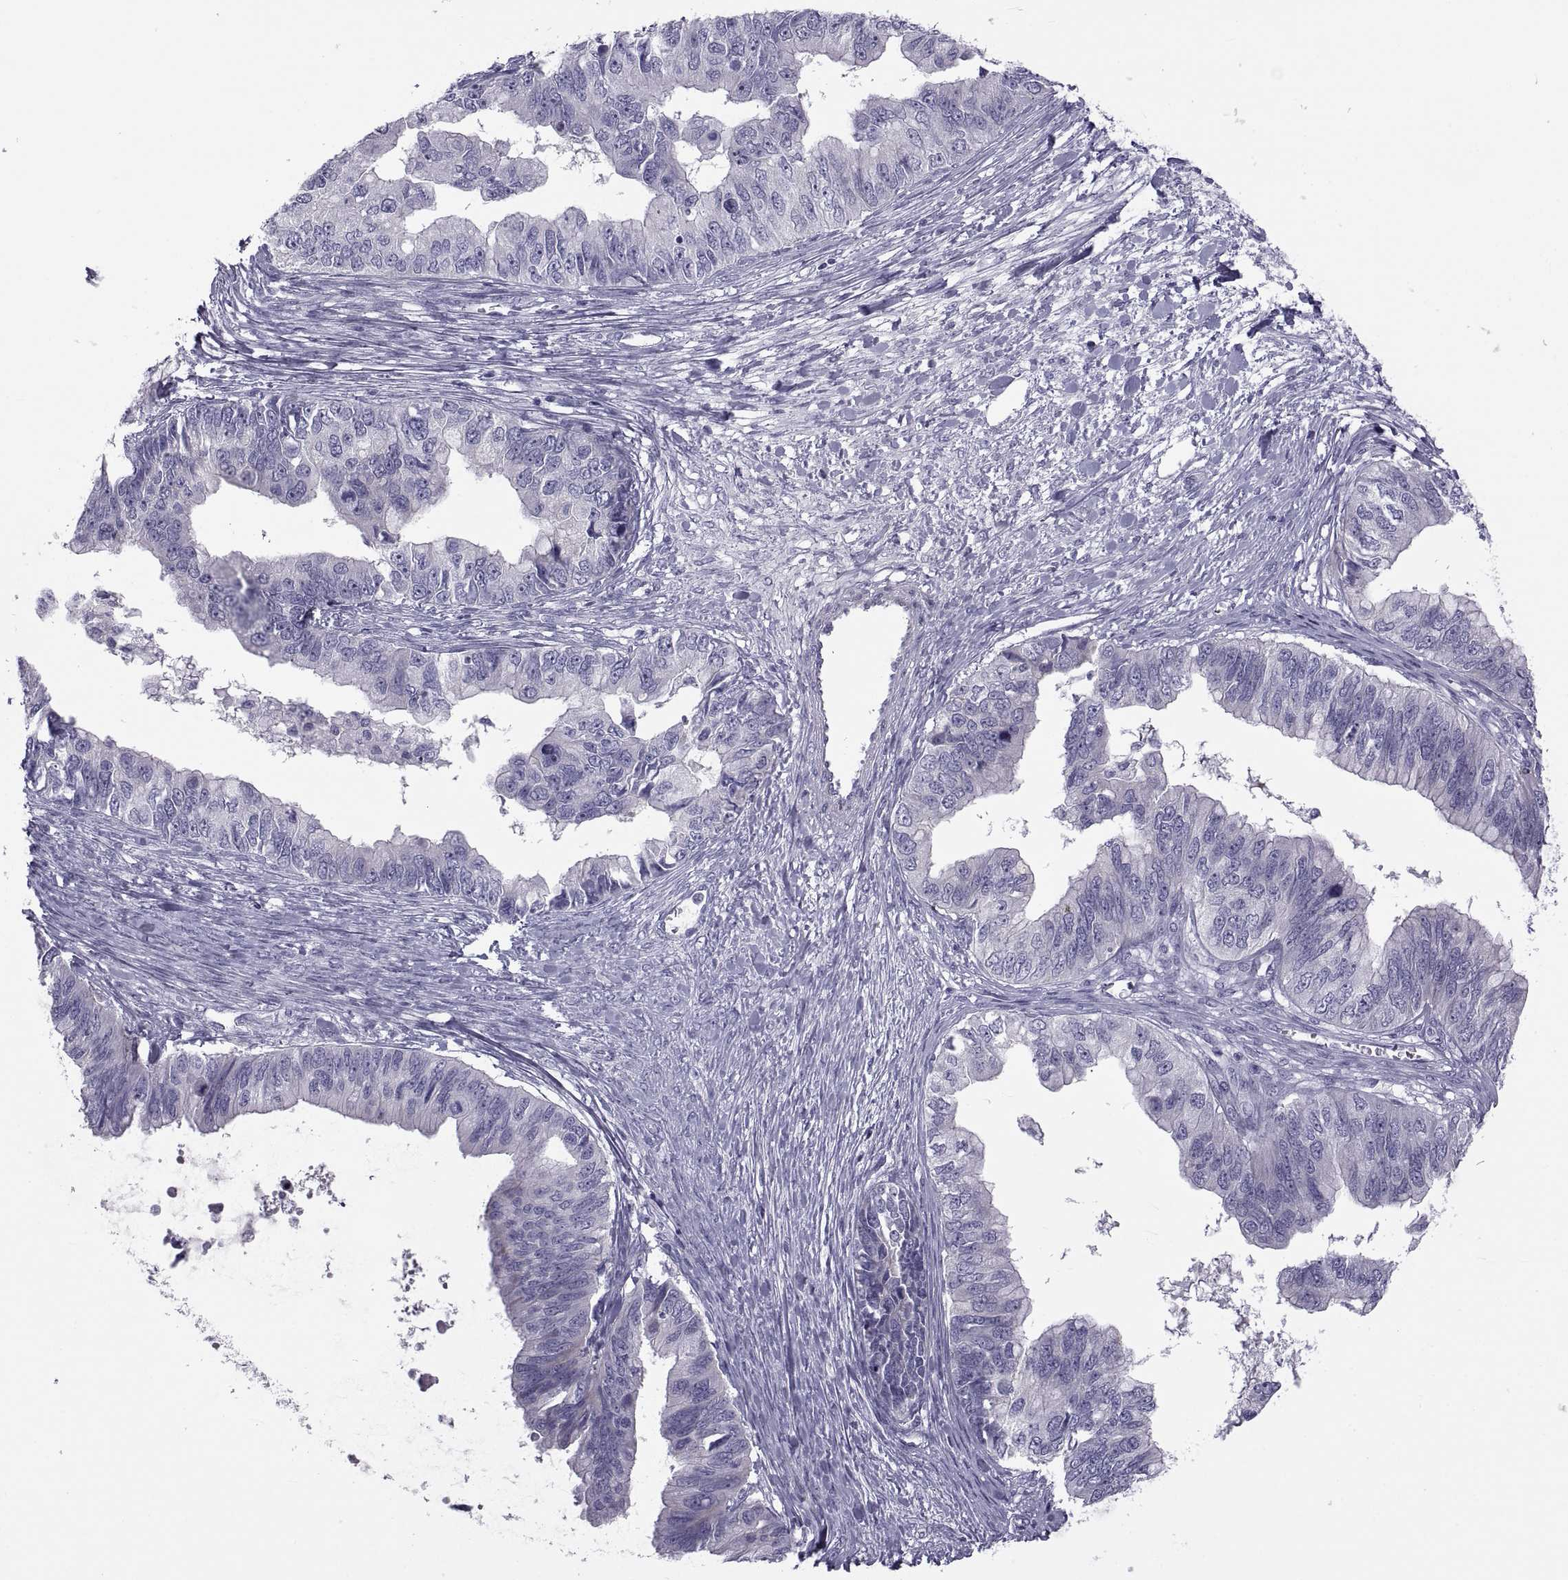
{"staining": {"intensity": "negative", "quantity": "none", "location": "none"}, "tissue": "ovarian cancer", "cell_type": "Tumor cells", "image_type": "cancer", "snomed": [{"axis": "morphology", "description": "Cystadenocarcinoma, mucinous, NOS"}, {"axis": "topography", "description": "Ovary"}], "caption": "High power microscopy histopathology image of an IHC micrograph of ovarian cancer, revealing no significant staining in tumor cells.", "gene": "TMEM158", "patient": {"sex": "female", "age": 76}}